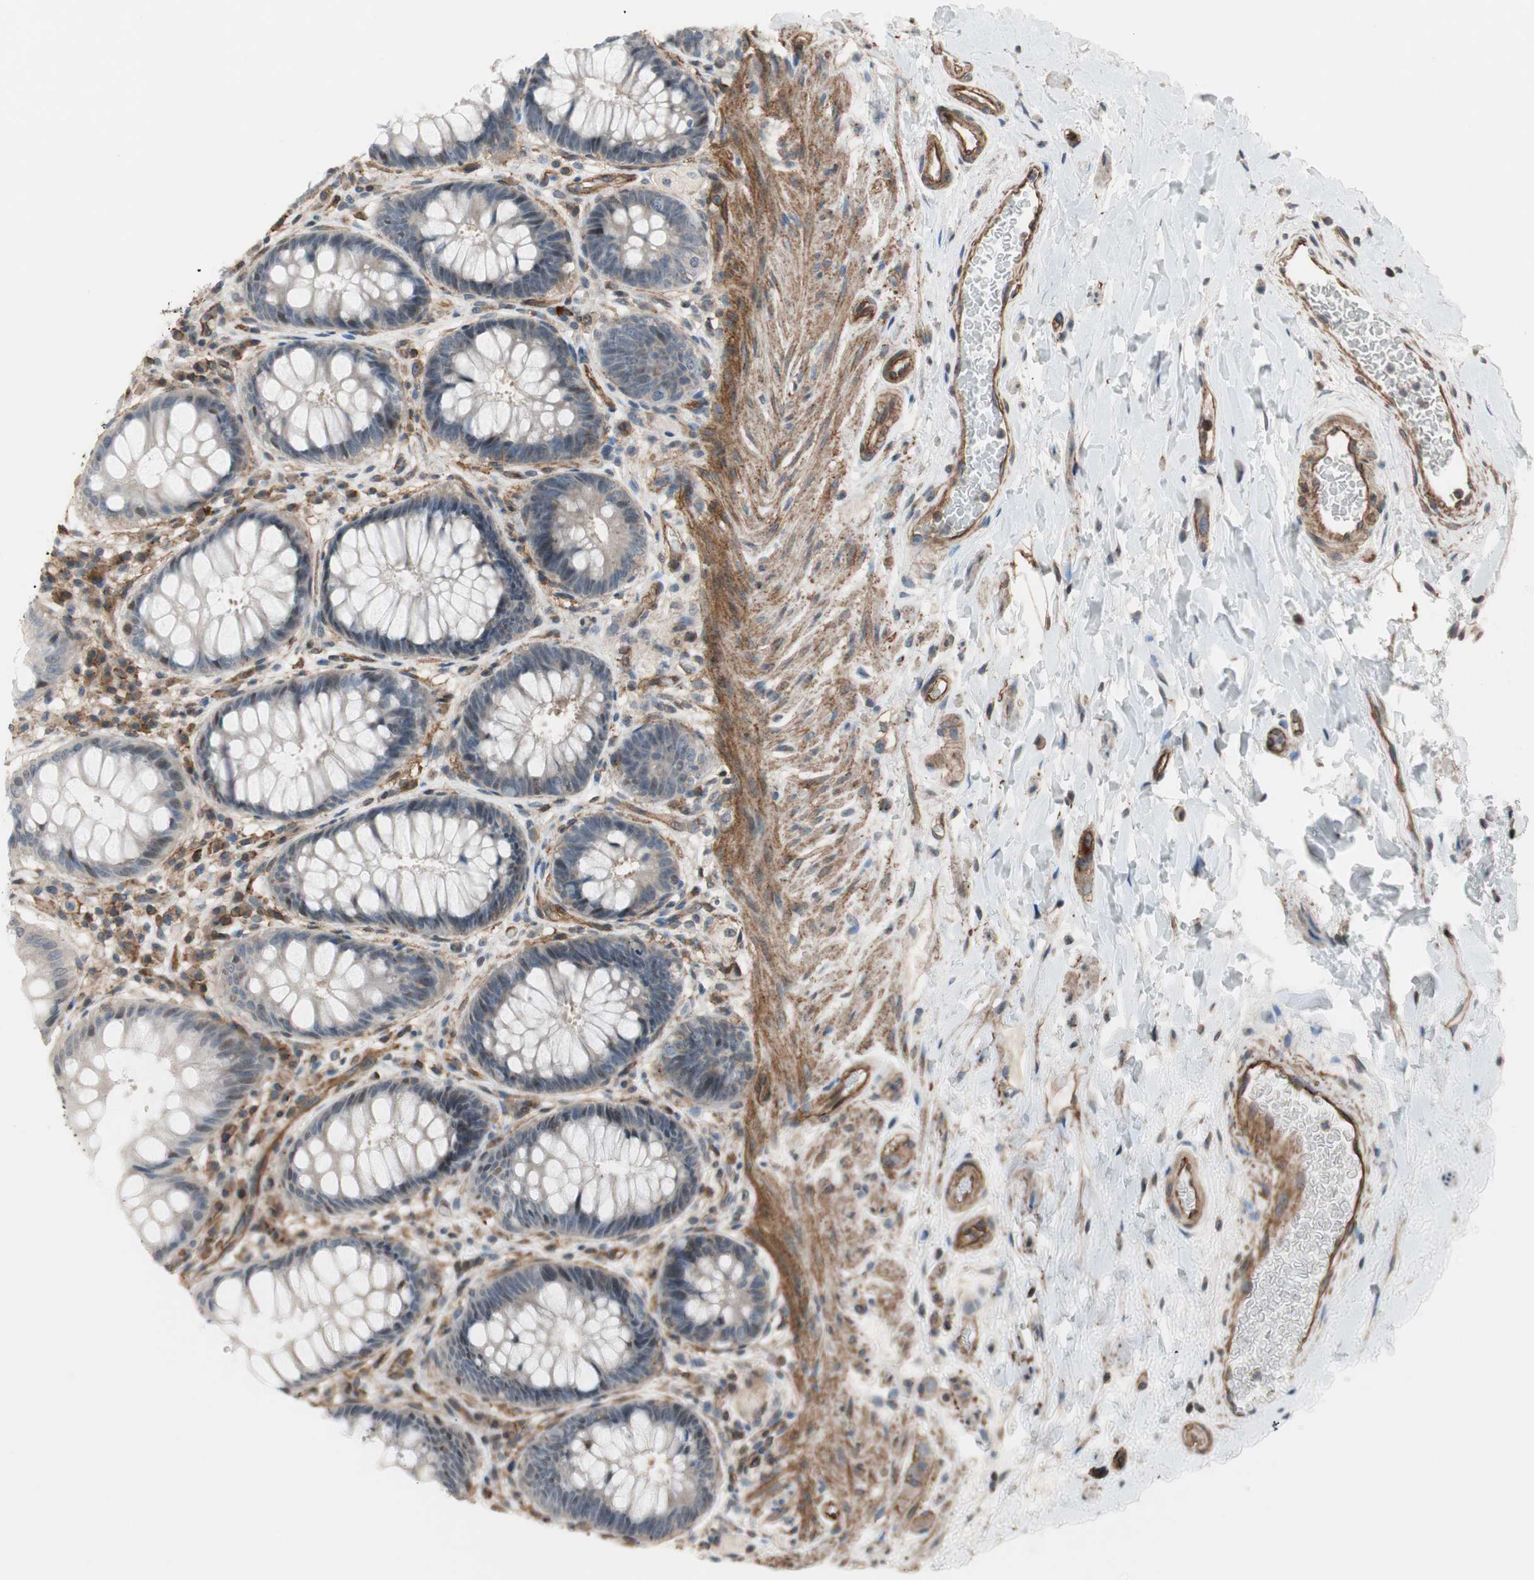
{"staining": {"intensity": "negative", "quantity": "none", "location": "none"}, "tissue": "rectum", "cell_type": "Glandular cells", "image_type": "normal", "snomed": [{"axis": "morphology", "description": "Normal tissue, NOS"}, {"axis": "topography", "description": "Rectum"}], "caption": "Immunohistochemistry (IHC) image of normal rectum stained for a protein (brown), which reveals no expression in glandular cells. The staining was performed using DAB to visualize the protein expression in brown, while the nuclei were stained in blue with hematoxylin (Magnification: 20x).", "gene": "GRHL1", "patient": {"sex": "female", "age": 46}}